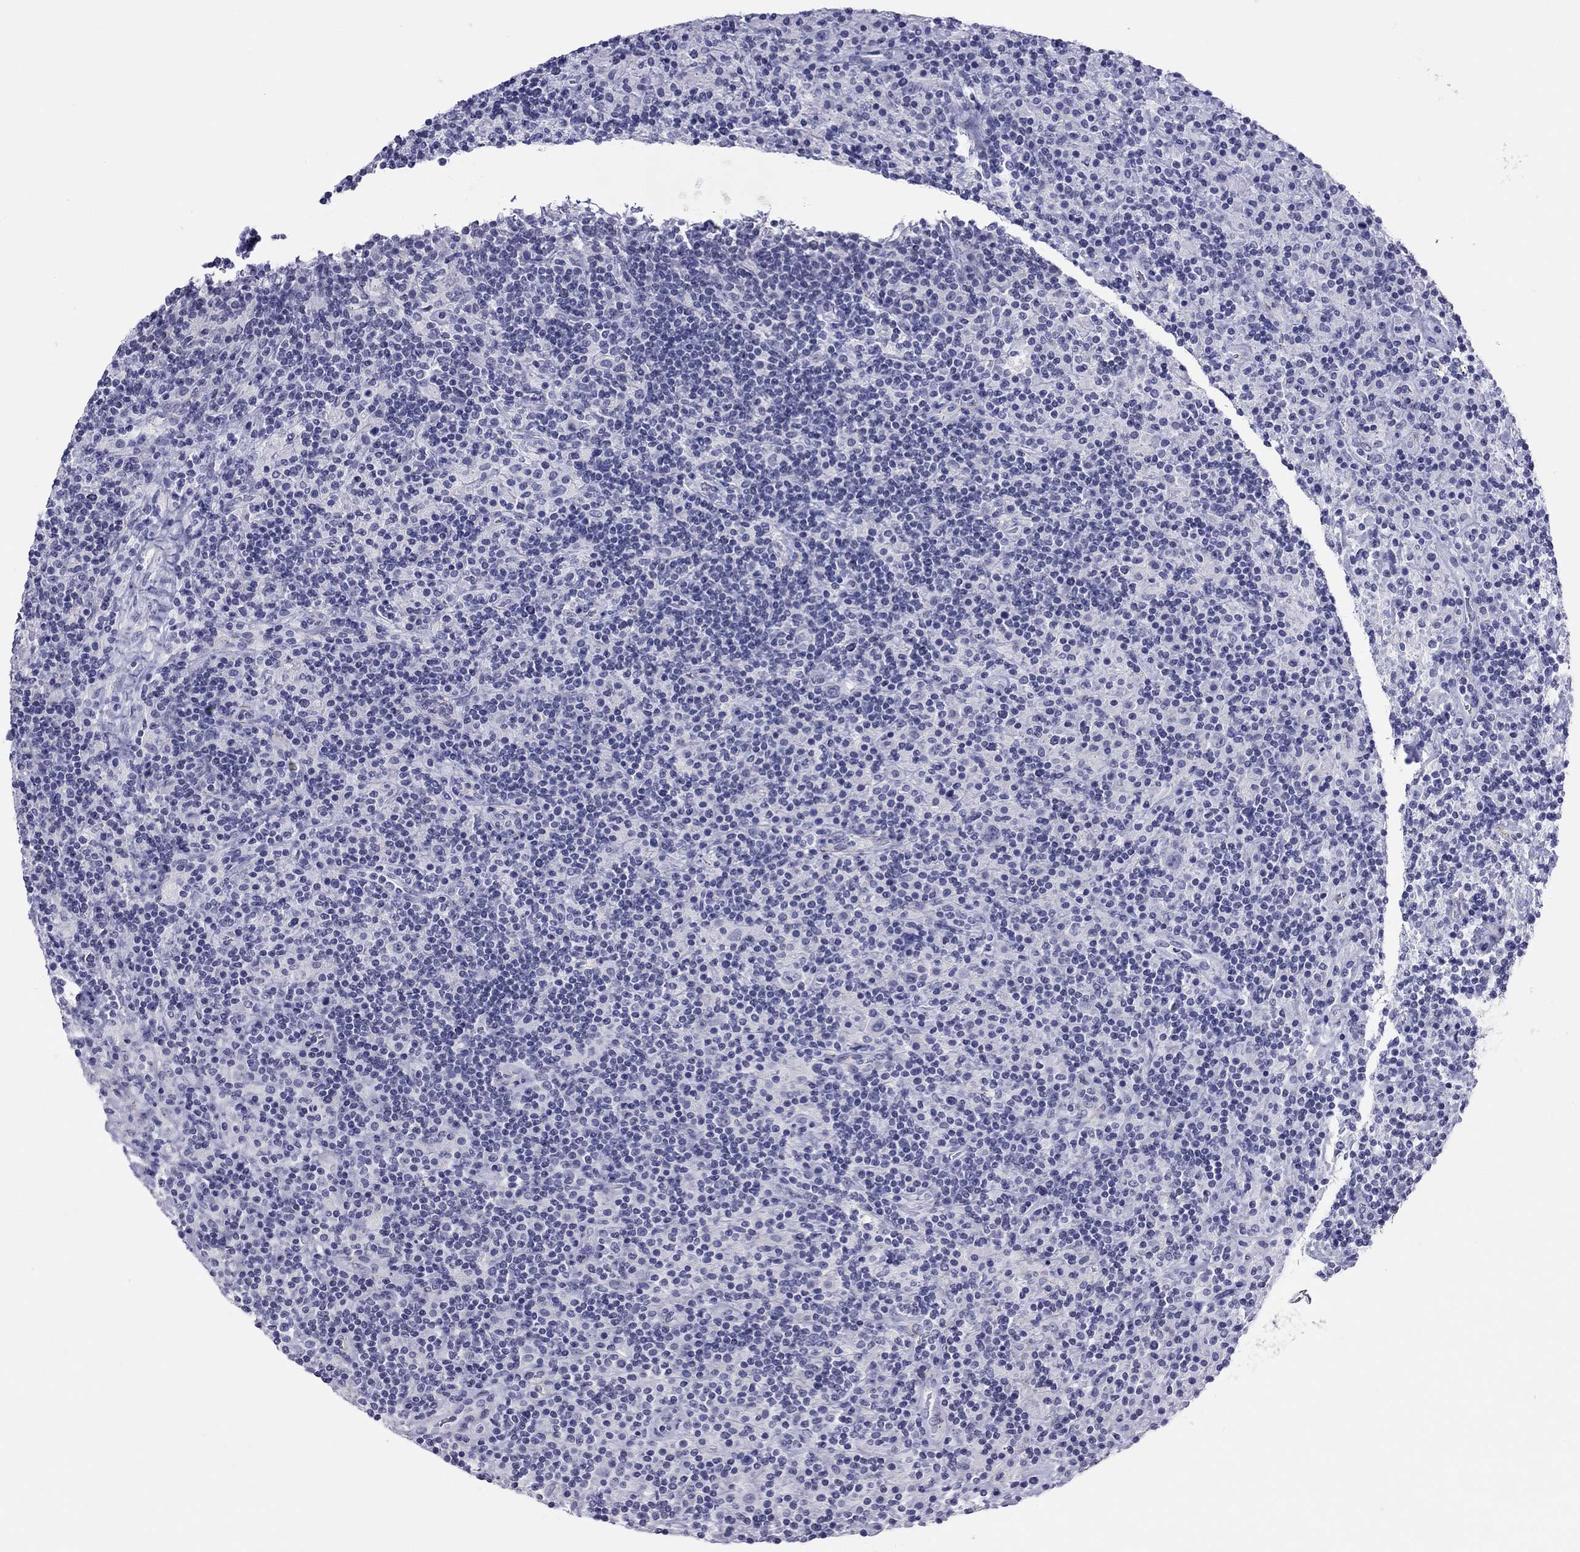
{"staining": {"intensity": "negative", "quantity": "none", "location": "none"}, "tissue": "lymphoma", "cell_type": "Tumor cells", "image_type": "cancer", "snomed": [{"axis": "morphology", "description": "Hodgkin's disease, NOS"}, {"axis": "topography", "description": "Lymph node"}], "caption": "Immunohistochemistry (IHC) image of neoplastic tissue: Hodgkin's disease stained with DAB (3,3'-diaminobenzidine) exhibits no significant protein expression in tumor cells.", "gene": "MYMX", "patient": {"sex": "male", "age": 70}}